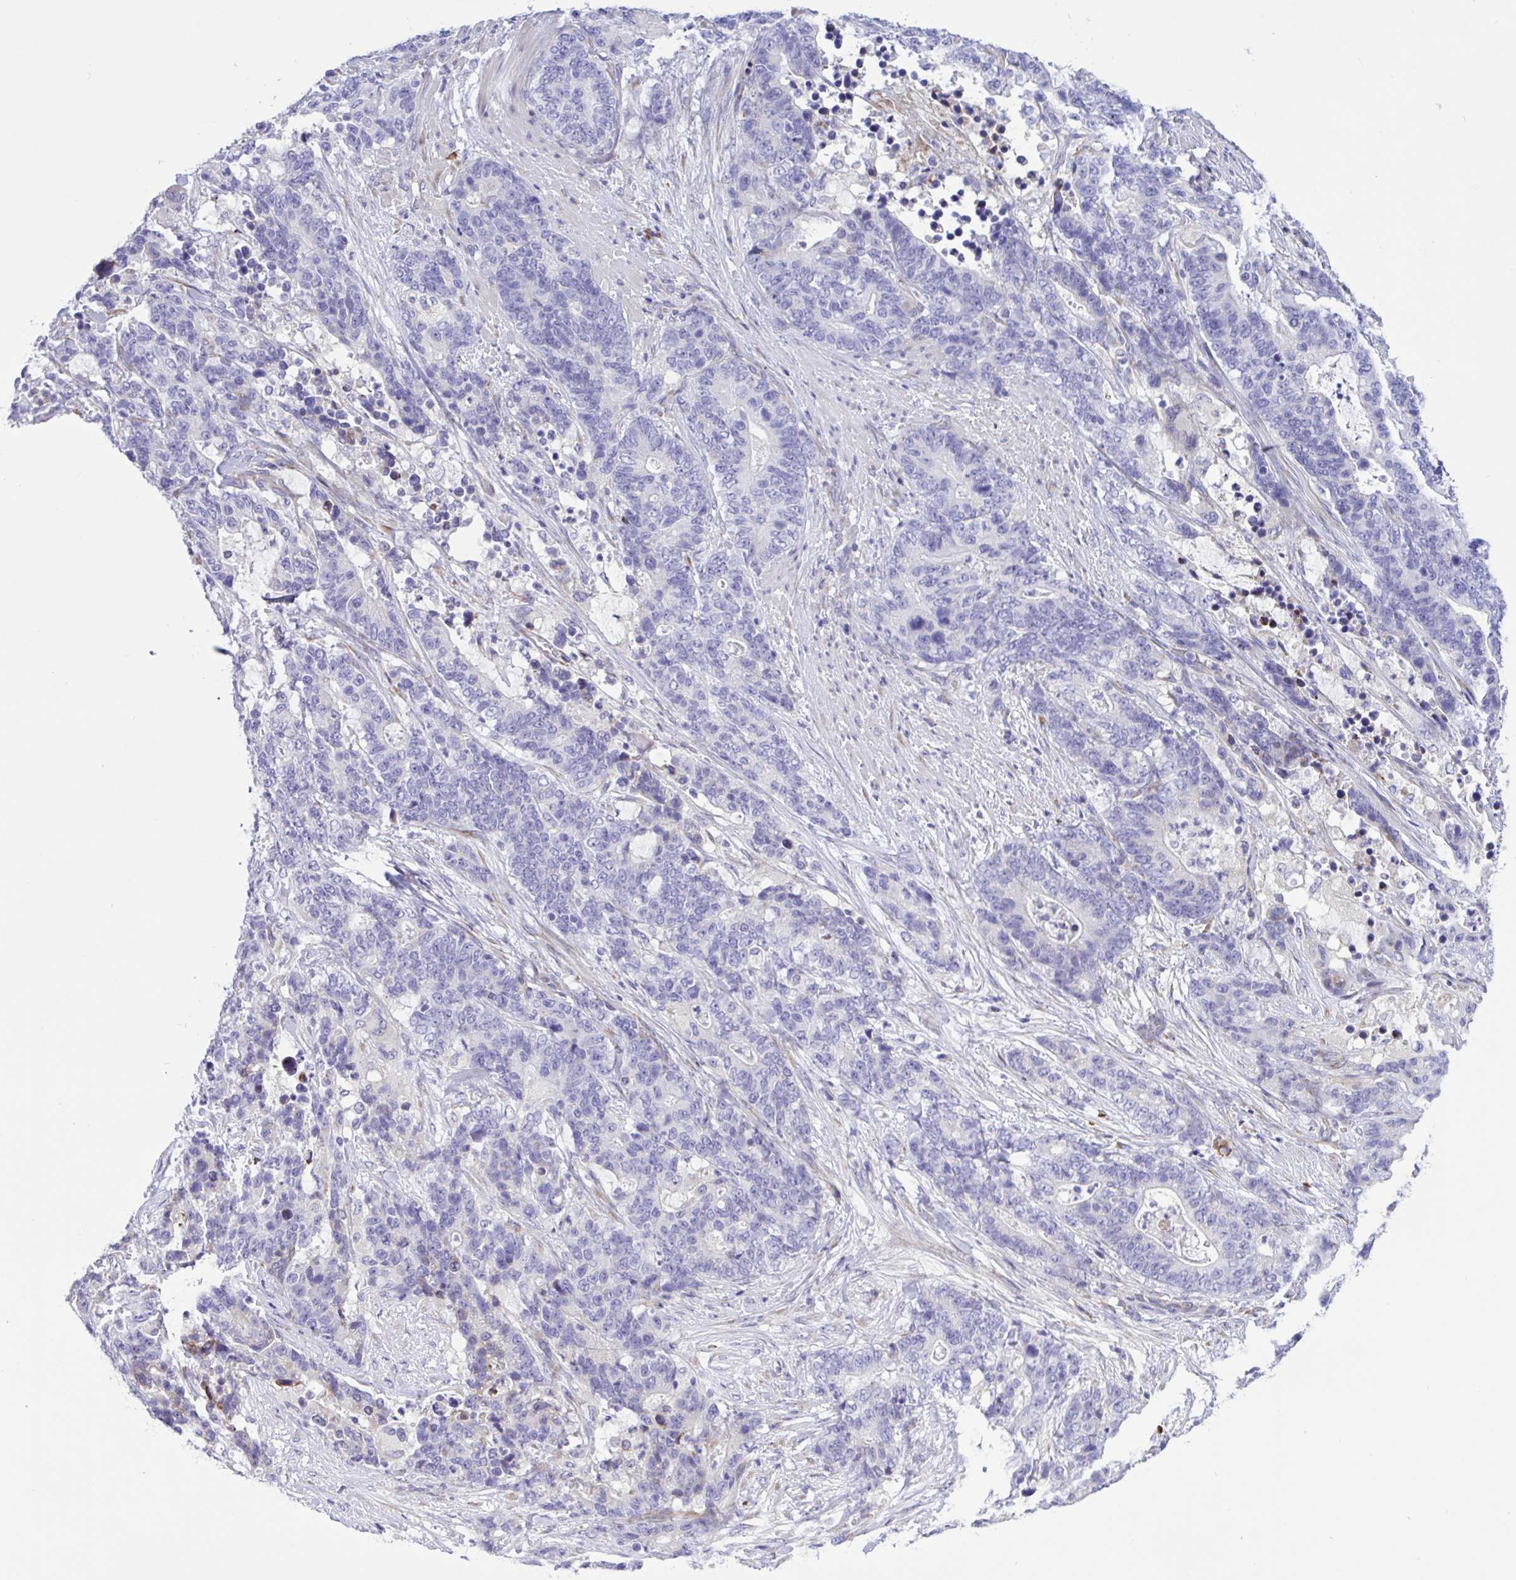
{"staining": {"intensity": "negative", "quantity": "none", "location": "none"}, "tissue": "stomach cancer", "cell_type": "Tumor cells", "image_type": "cancer", "snomed": [{"axis": "morphology", "description": "Normal tissue, NOS"}, {"axis": "morphology", "description": "Adenocarcinoma, NOS"}, {"axis": "topography", "description": "Stomach"}], "caption": "Immunohistochemical staining of stomach adenocarcinoma demonstrates no significant positivity in tumor cells.", "gene": "DSC3", "patient": {"sex": "female", "age": 64}}